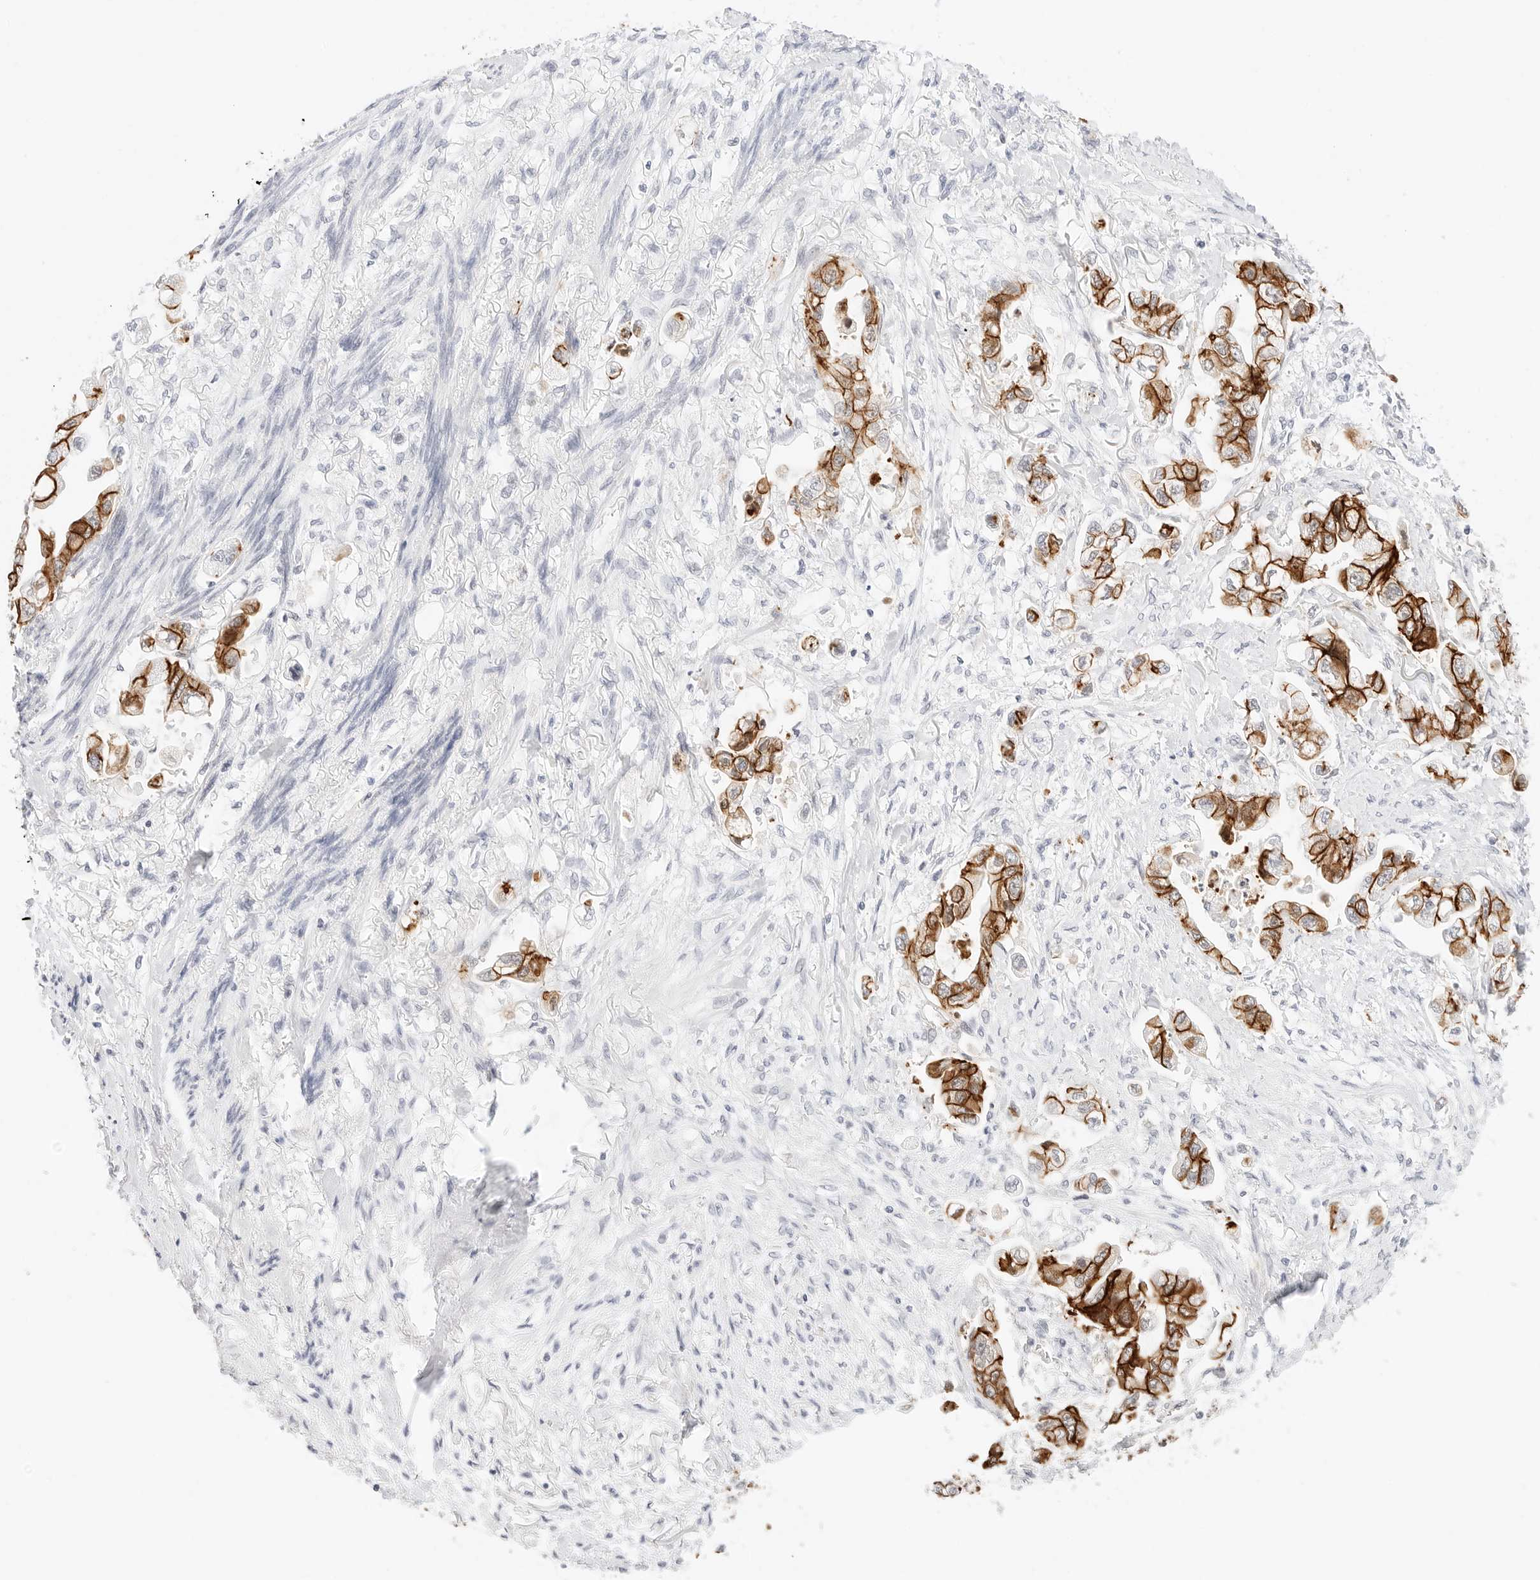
{"staining": {"intensity": "strong", "quantity": ">75%", "location": "cytoplasmic/membranous"}, "tissue": "stomach cancer", "cell_type": "Tumor cells", "image_type": "cancer", "snomed": [{"axis": "morphology", "description": "Adenocarcinoma, NOS"}, {"axis": "topography", "description": "Stomach"}], "caption": "Immunohistochemistry (IHC) of adenocarcinoma (stomach) demonstrates high levels of strong cytoplasmic/membranous expression in approximately >75% of tumor cells.", "gene": "CDH1", "patient": {"sex": "male", "age": 62}}